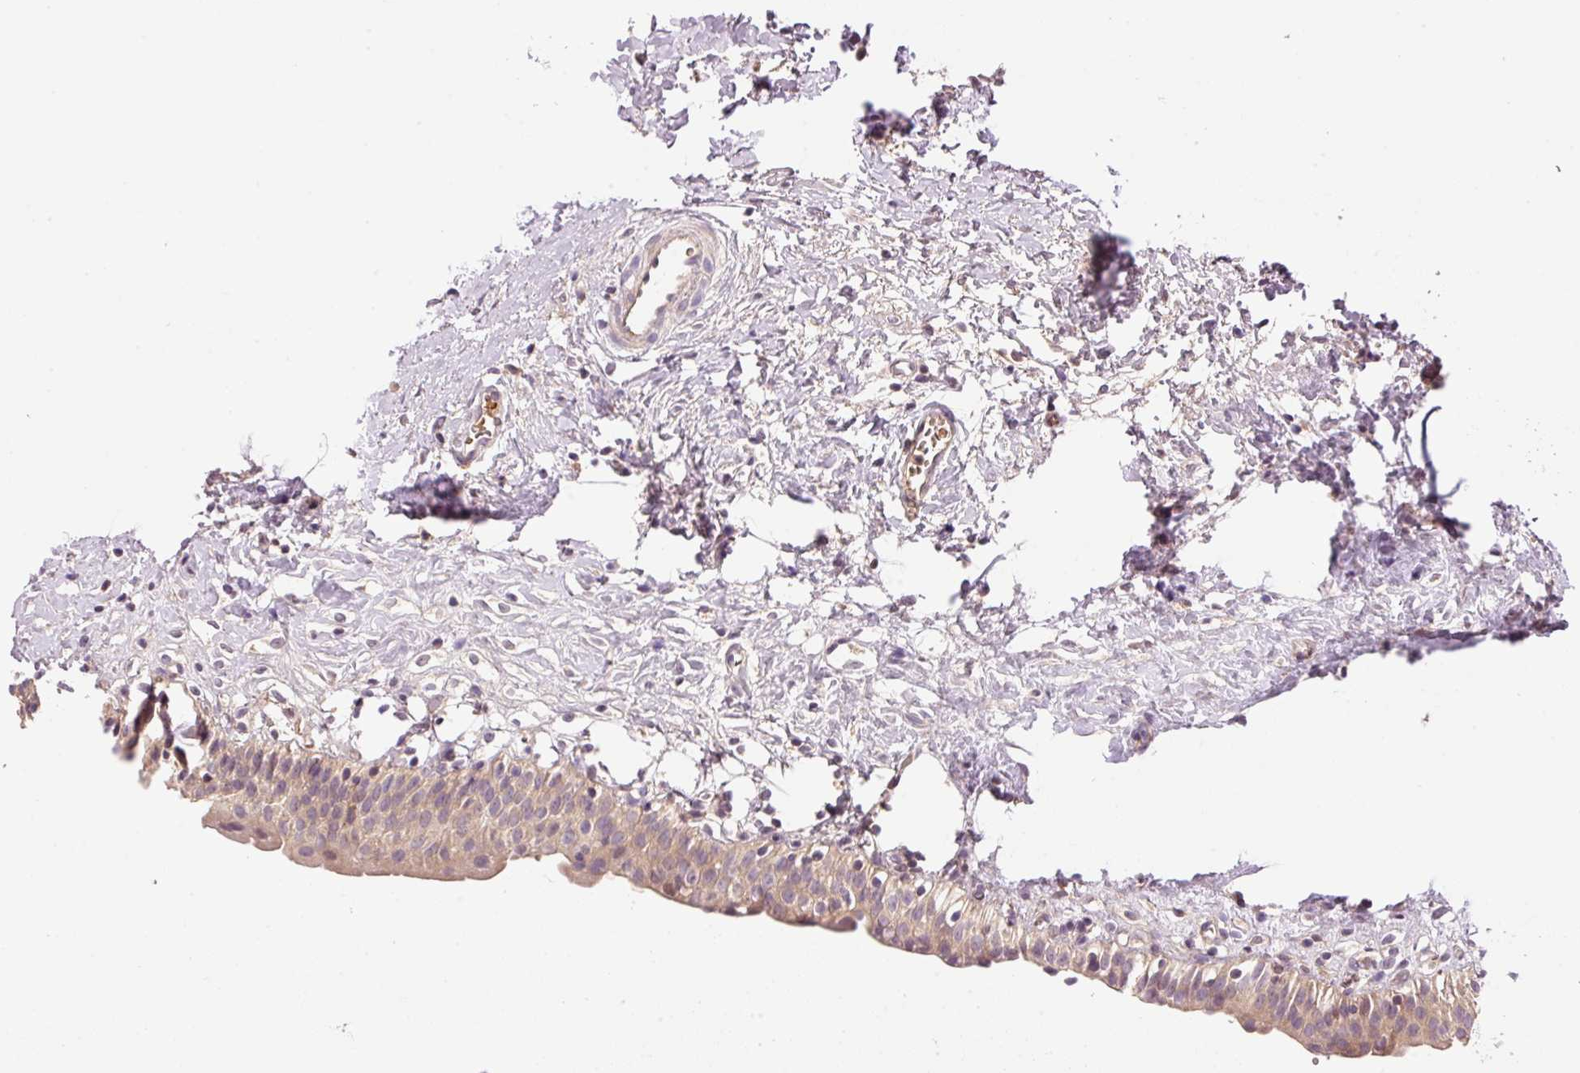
{"staining": {"intensity": "weak", "quantity": "25%-75%", "location": "cytoplasmic/membranous"}, "tissue": "urinary bladder", "cell_type": "Urothelial cells", "image_type": "normal", "snomed": [{"axis": "morphology", "description": "Normal tissue, NOS"}, {"axis": "topography", "description": "Urinary bladder"}], "caption": "Unremarkable urinary bladder displays weak cytoplasmic/membranous staining in approximately 25%-75% of urothelial cells.", "gene": "CMTM8", "patient": {"sex": "male", "age": 51}}